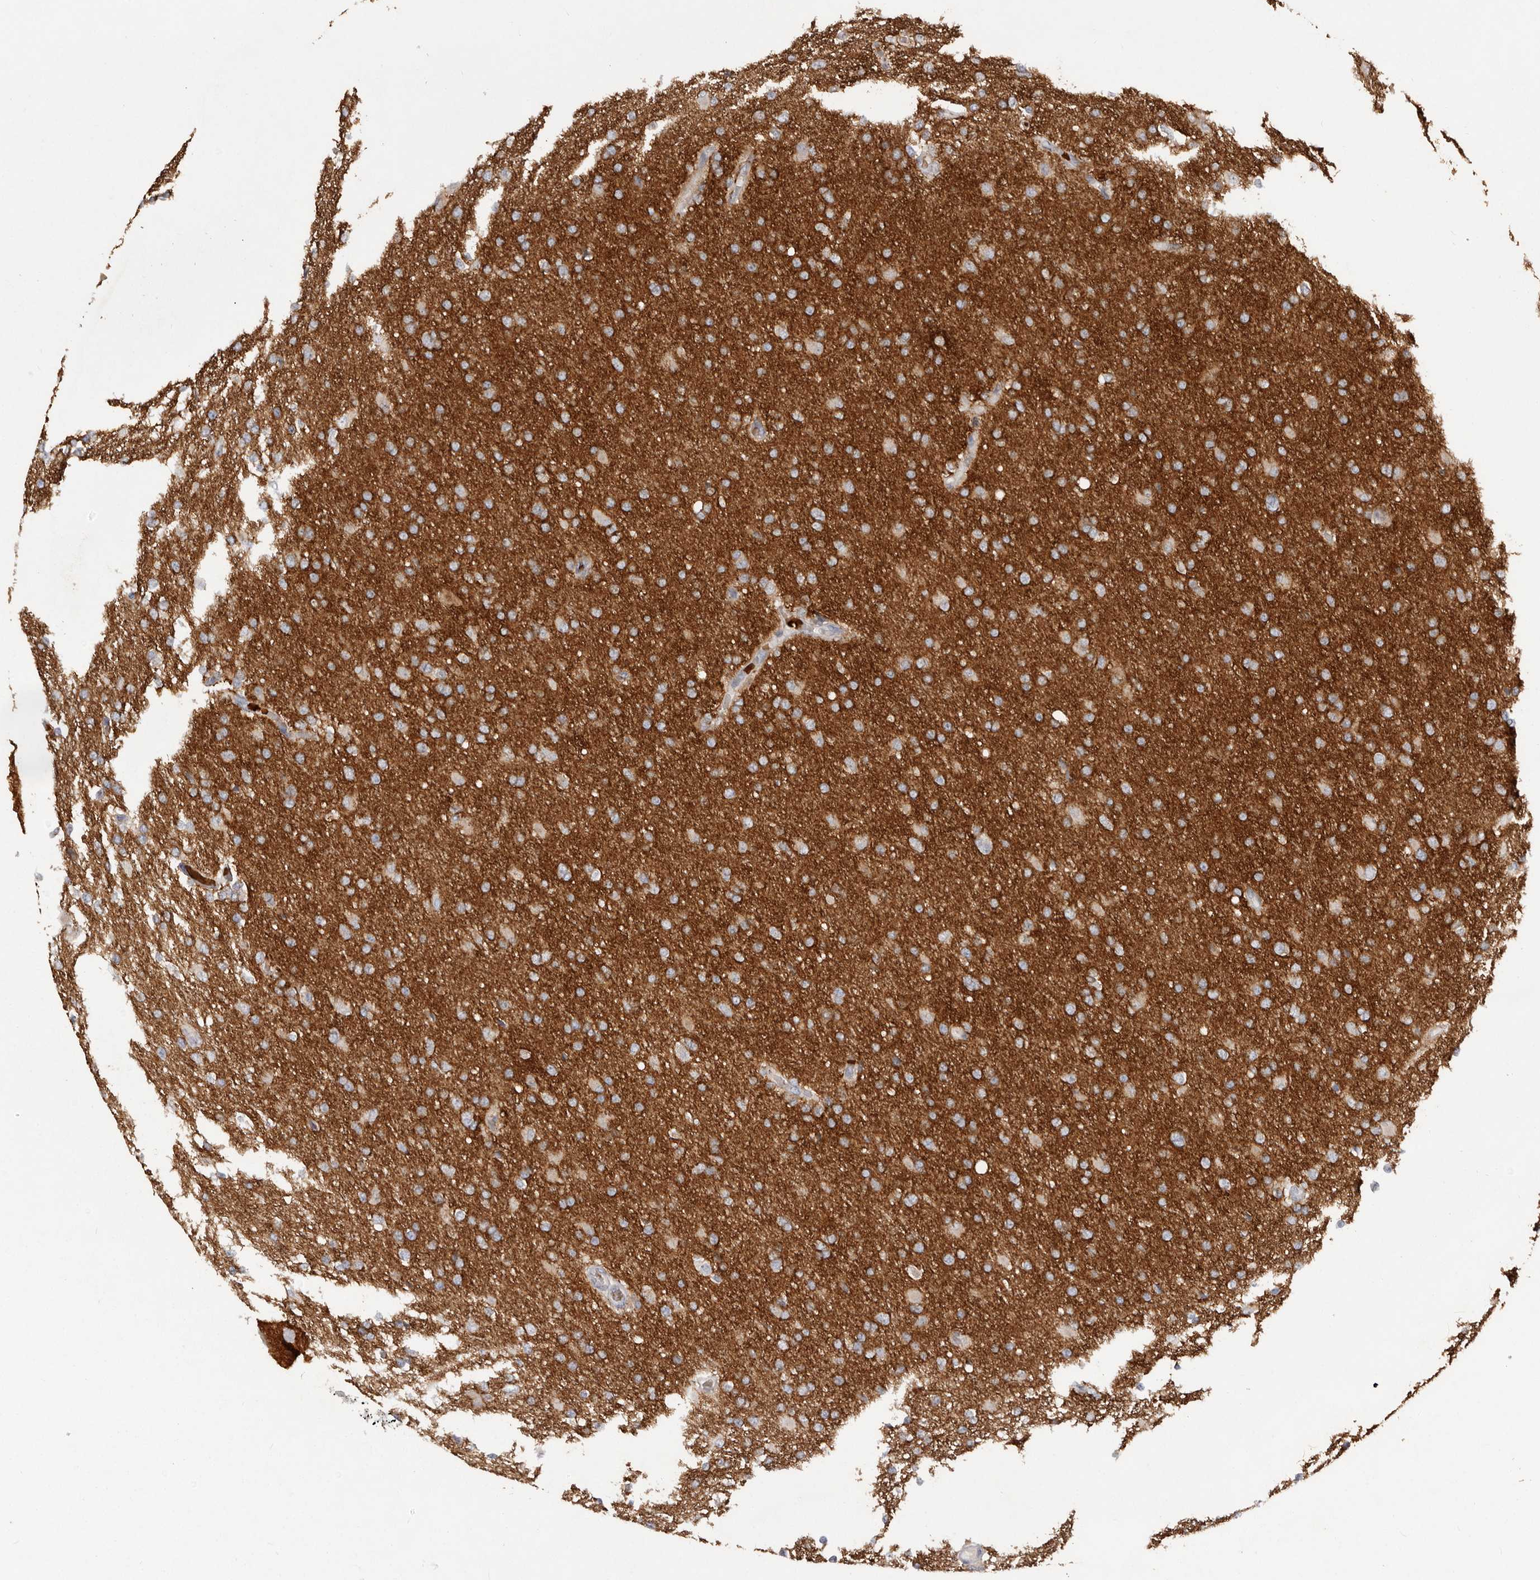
{"staining": {"intensity": "negative", "quantity": "none", "location": "none"}, "tissue": "glioma", "cell_type": "Tumor cells", "image_type": "cancer", "snomed": [{"axis": "morphology", "description": "Glioma, malignant, High grade"}, {"axis": "topography", "description": "Cerebral cortex"}], "caption": "The IHC histopathology image has no significant positivity in tumor cells of glioma tissue. (DAB immunohistochemistry, high magnification).", "gene": "TNR", "patient": {"sex": "female", "age": 36}}